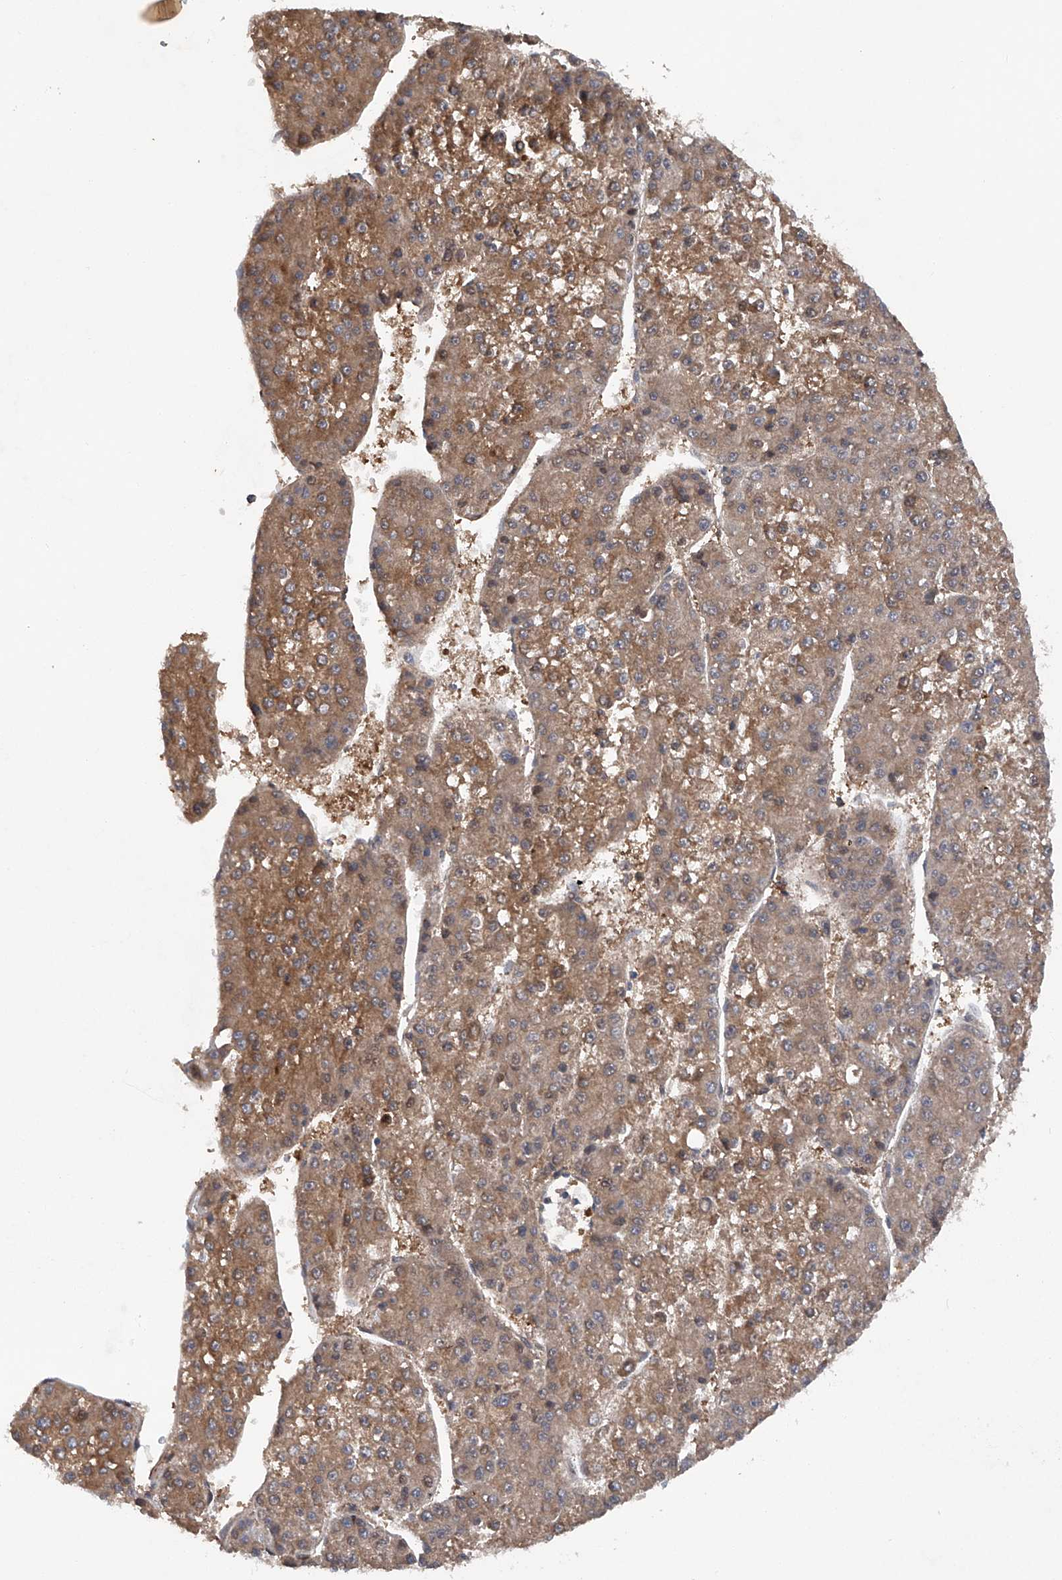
{"staining": {"intensity": "moderate", "quantity": ">75%", "location": "cytoplasmic/membranous"}, "tissue": "liver cancer", "cell_type": "Tumor cells", "image_type": "cancer", "snomed": [{"axis": "morphology", "description": "Carcinoma, Hepatocellular, NOS"}, {"axis": "topography", "description": "Liver"}], "caption": "Immunohistochemistry of human liver cancer (hepatocellular carcinoma) exhibits medium levels of moderate cytoplasmic/membranous positivity in about >75% of tumor cells.", "gene": "ASCC3", "patient": {"sex": "female", "age": 73}}